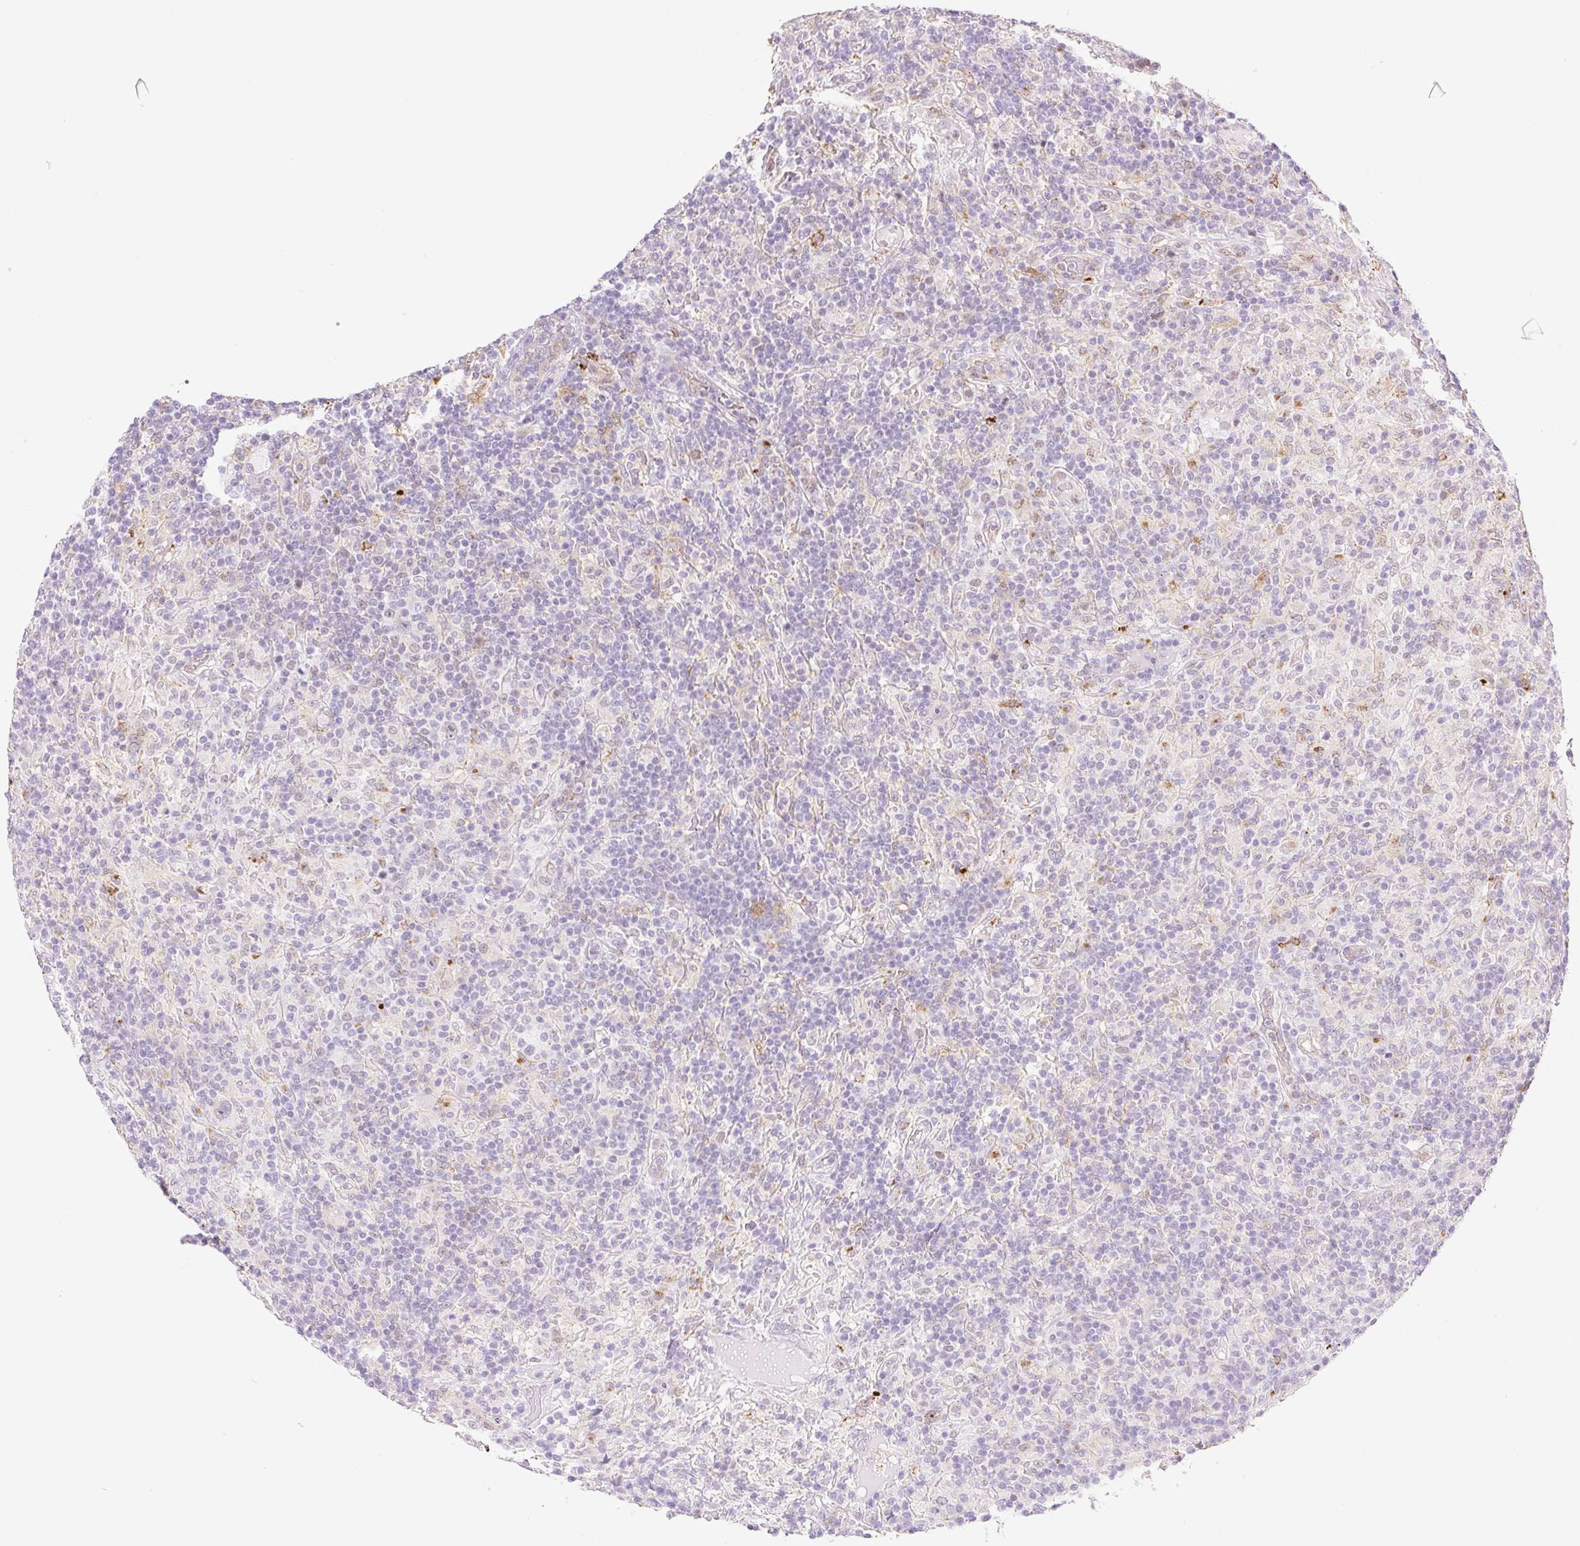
{"staining": {"intensity": "negative", "quantity": "none", "location": "none"}, "tissue": "lymphoma", "cell_type": "Tumor cells", "image_type": "cancer", "snomed": [{"axis": "morphology", "description": "Hodgkin's disease, NOS"}, {"axis": "topography", "description": "Lymph node"}], "caption": "This is an immunohistochemistry image of human lymphoma. There is no positivity in tumor cells.", "gene": "PALM3", "patient": {"sex": "male", "age": 70}}